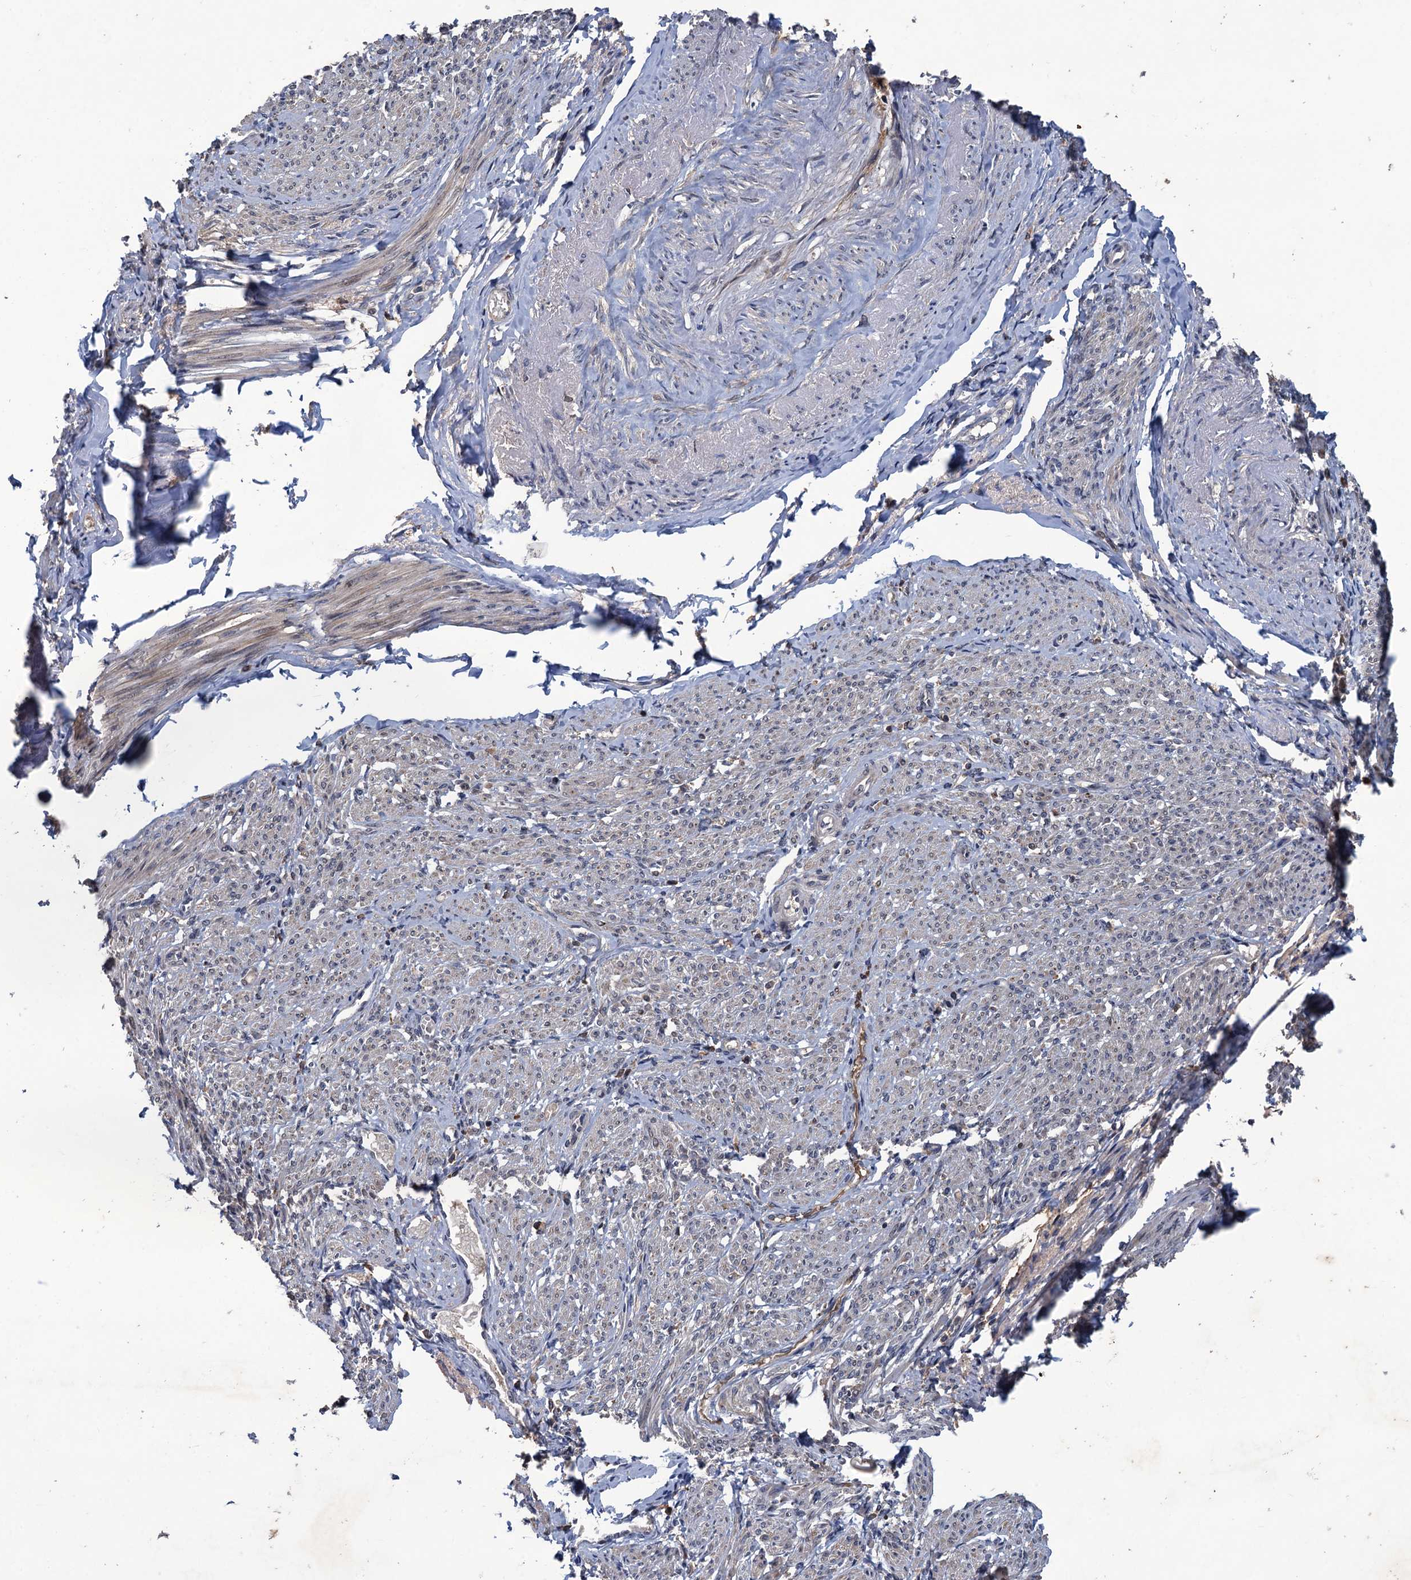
{"staining": {"intensity": "moderate", "quantity": "<25%", "location": "cytoplasmic/membranous"}, "tissue": "smooth muscle", "cell_type": "Smooth muscle cells", "image_type": "normal", "snomed": [{"axis": "morphology", "description": "Normal tissue, NOS"}, {"axis": "topography", "description": "Smooth muscle"}], "caption": "Immunohistochemical staining of unremarkable human smooth muscle exhibits <25% levels of moderate cytoplasmic/membranous protein positivity in approximately <25% of smooth muscle cells.", "gene": "ZNF438", "patient": {"sex": "female", "age": 39}}